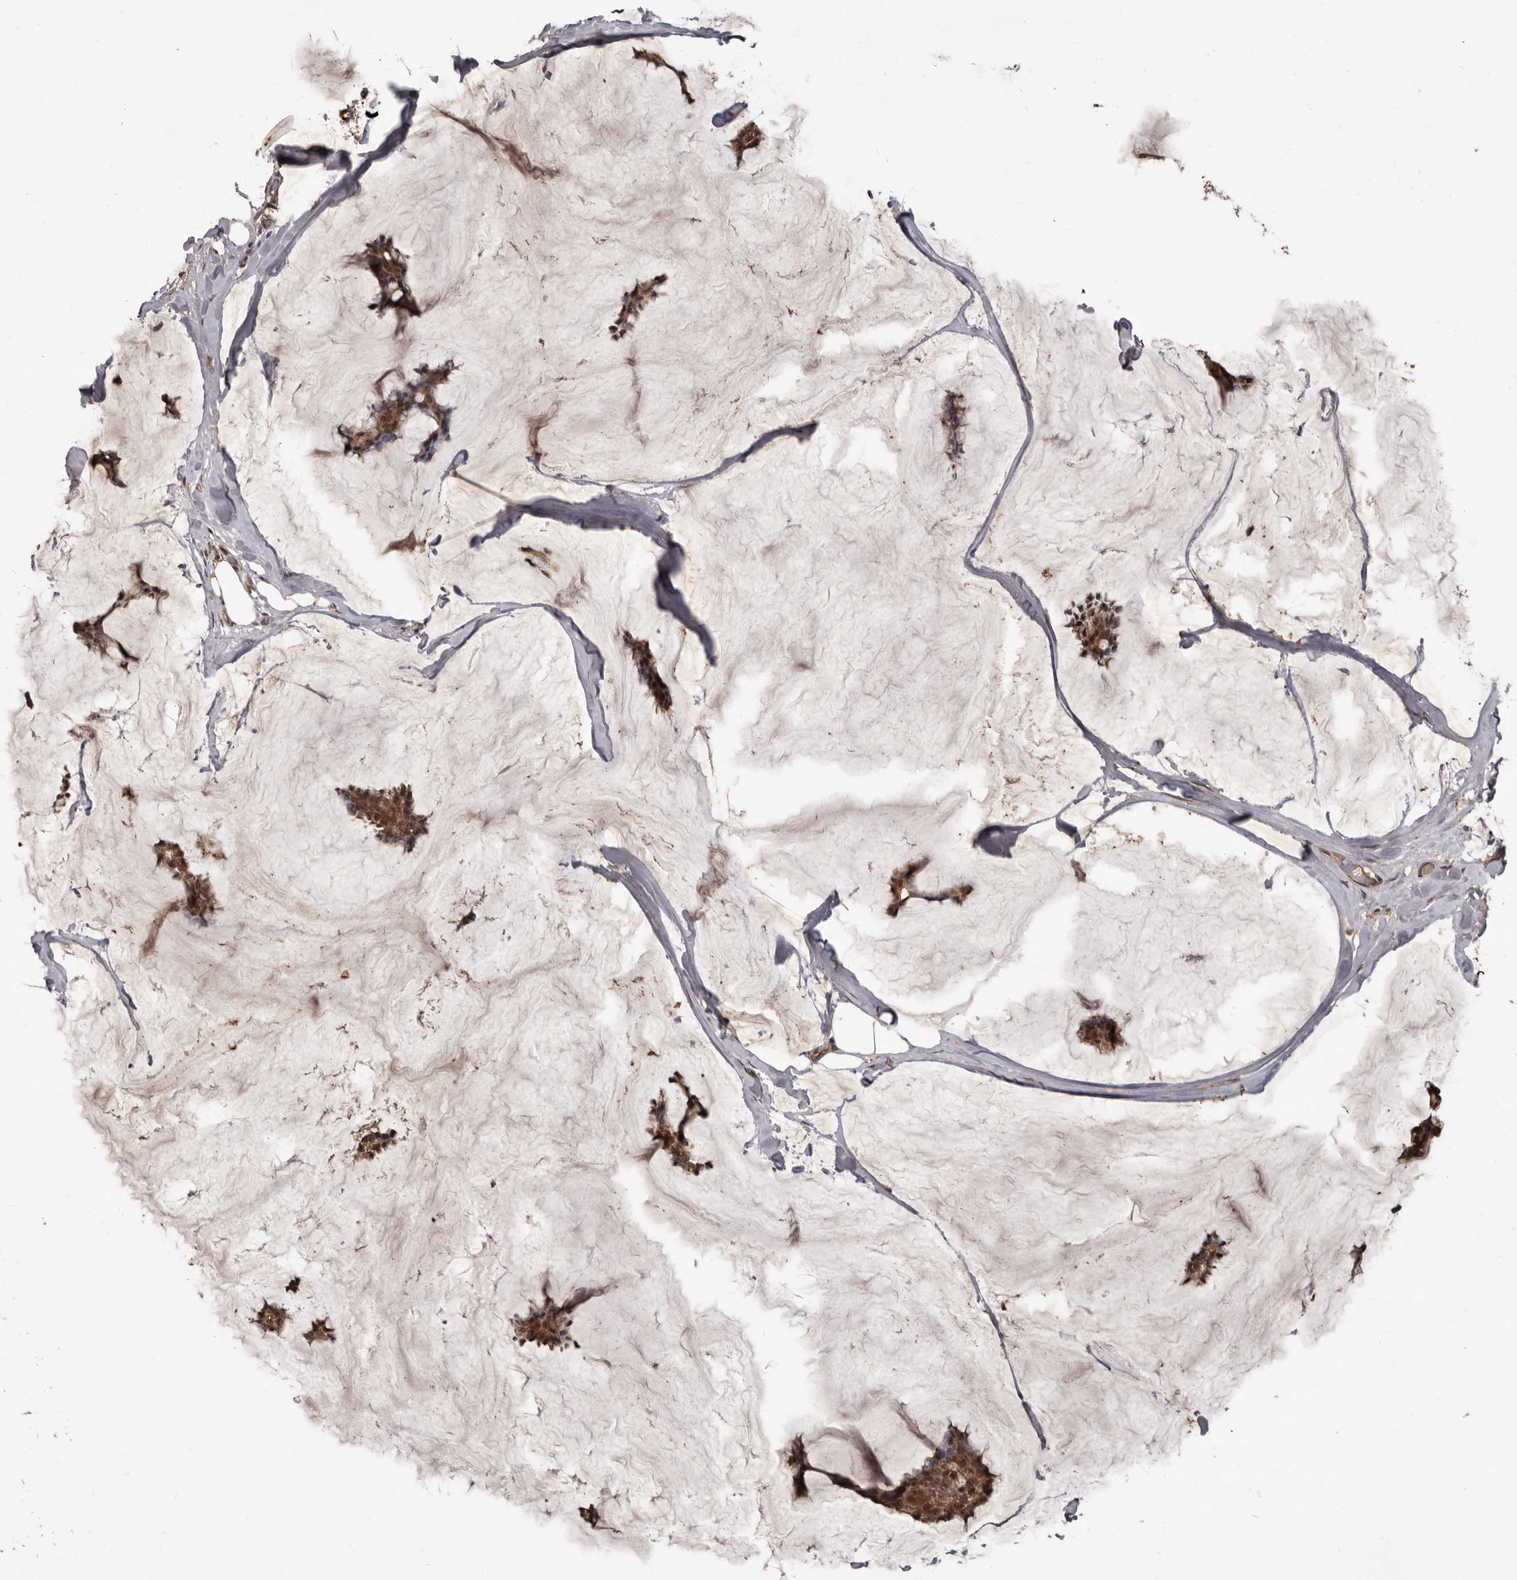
{"staining": {"intensity": "moderate", "quantity": ">75%", "location": "cytoplasmic/membranous,nuclear"}, "tissue": "breast cancer", "cell_type": "Tumor cells", "image_type": "cancer", "snomed": [{"axis": "morphology", "description": "Duct carcinoma"}, {"axis": "topography", "description": "Breast"}], "caption": "Immunohistochemical staining of breast cancer shows moderate cytoplasmic/membranous and nuclear protein positivity in about >75% of tumor cells.", "gene": "AHR", "patient": {"sex": "female", "age": 93}}